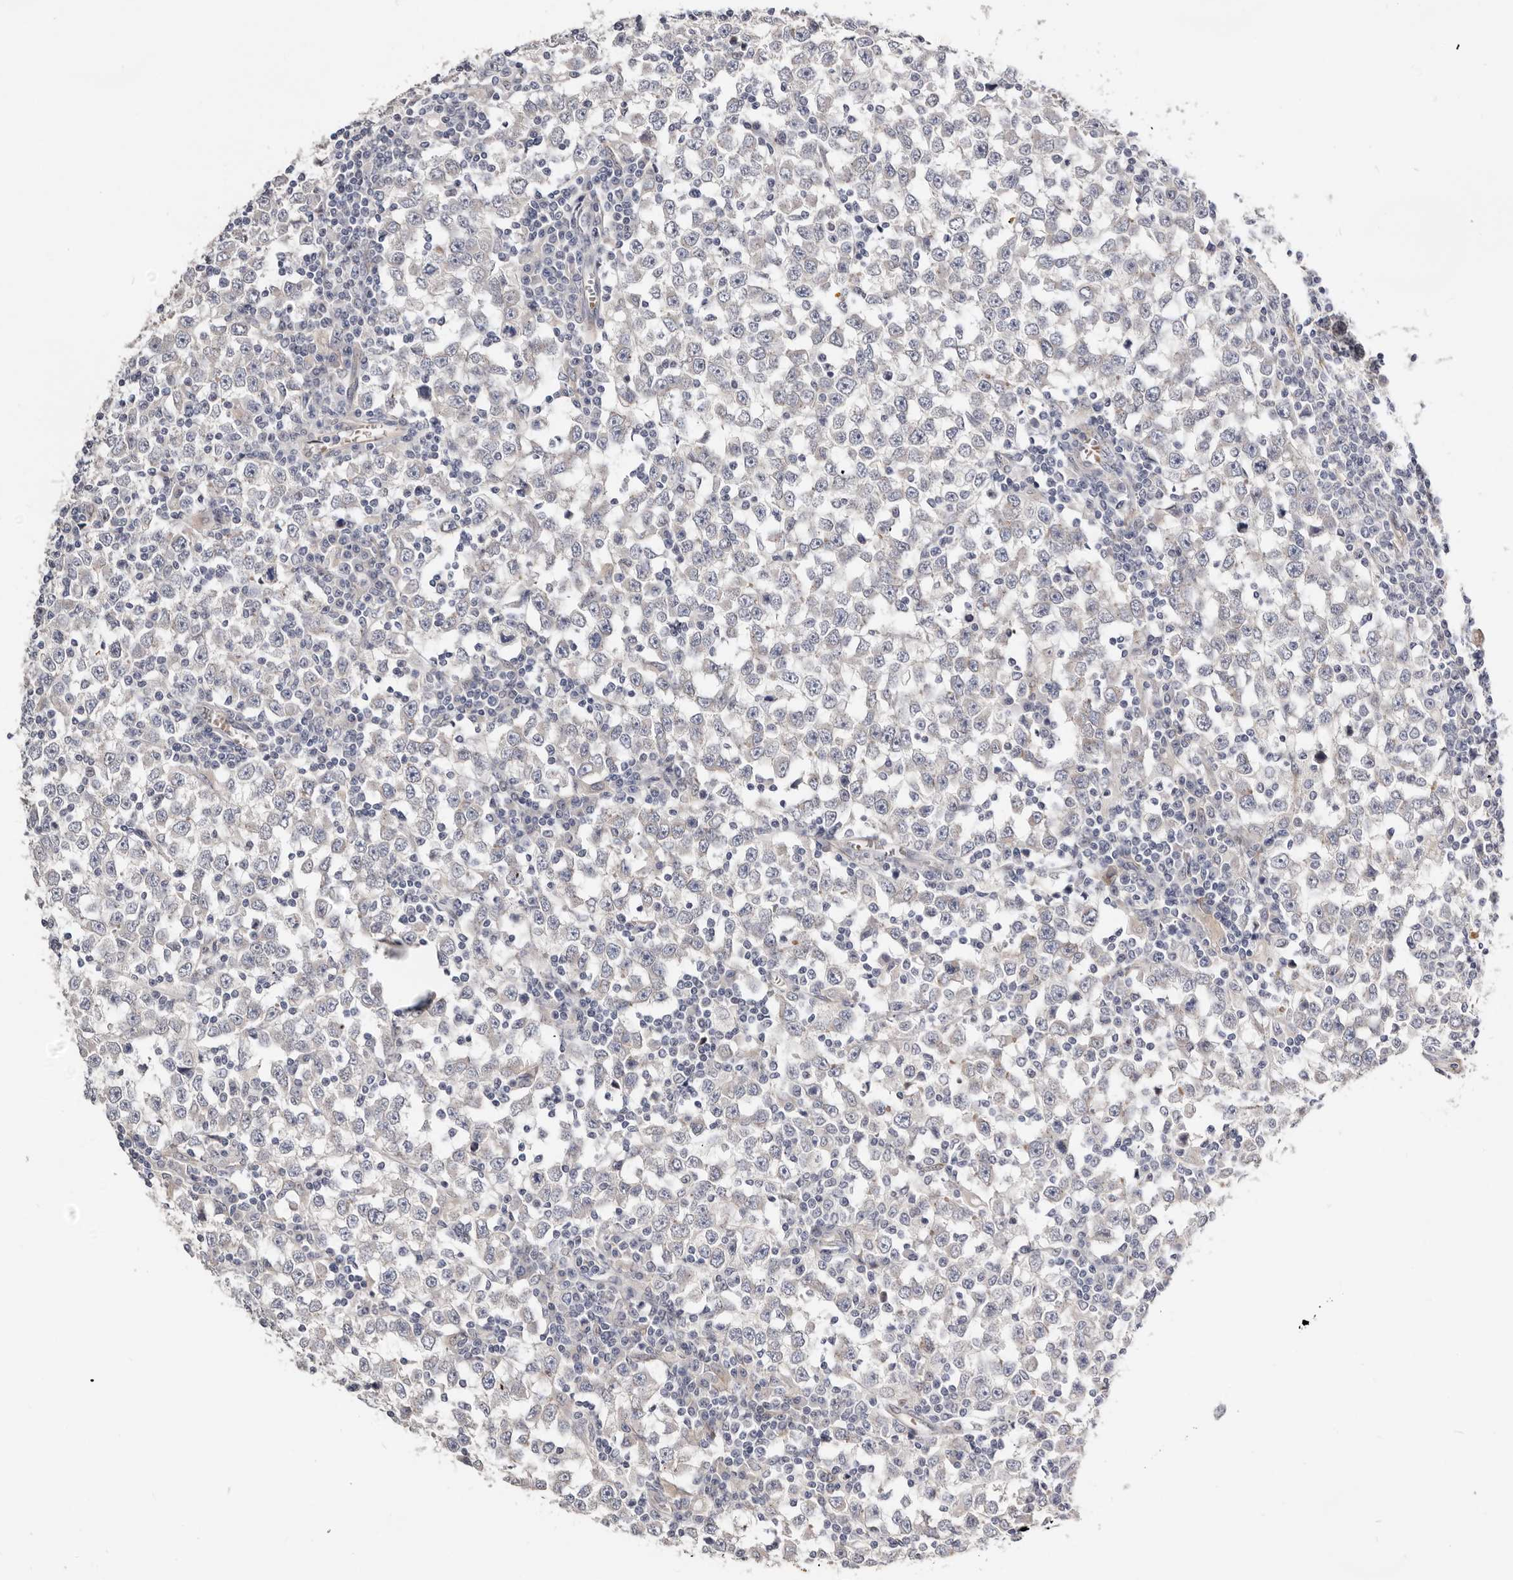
{"staining": {"intensity": "negative", "quantity": "none", "location": "none"}, "tissue": "testis cancer", "cell_type": "Tumor cells", "image_type": "cancer", "snomed": [{"axis": "morphology", "description": "Seminoma, NOS"}, {"axis": "topography", "description": "Testis"}], "caption": "High magnification brightfield microscopy of seminoma (testis) stained with DAB (3,3'-diaminobenzidine) (brown) and counterstained with hematoxylin (blue): tumor cells show no significant positivity.", "gene": "USH1C", "patient": {"sex": "male", "age": 65}}